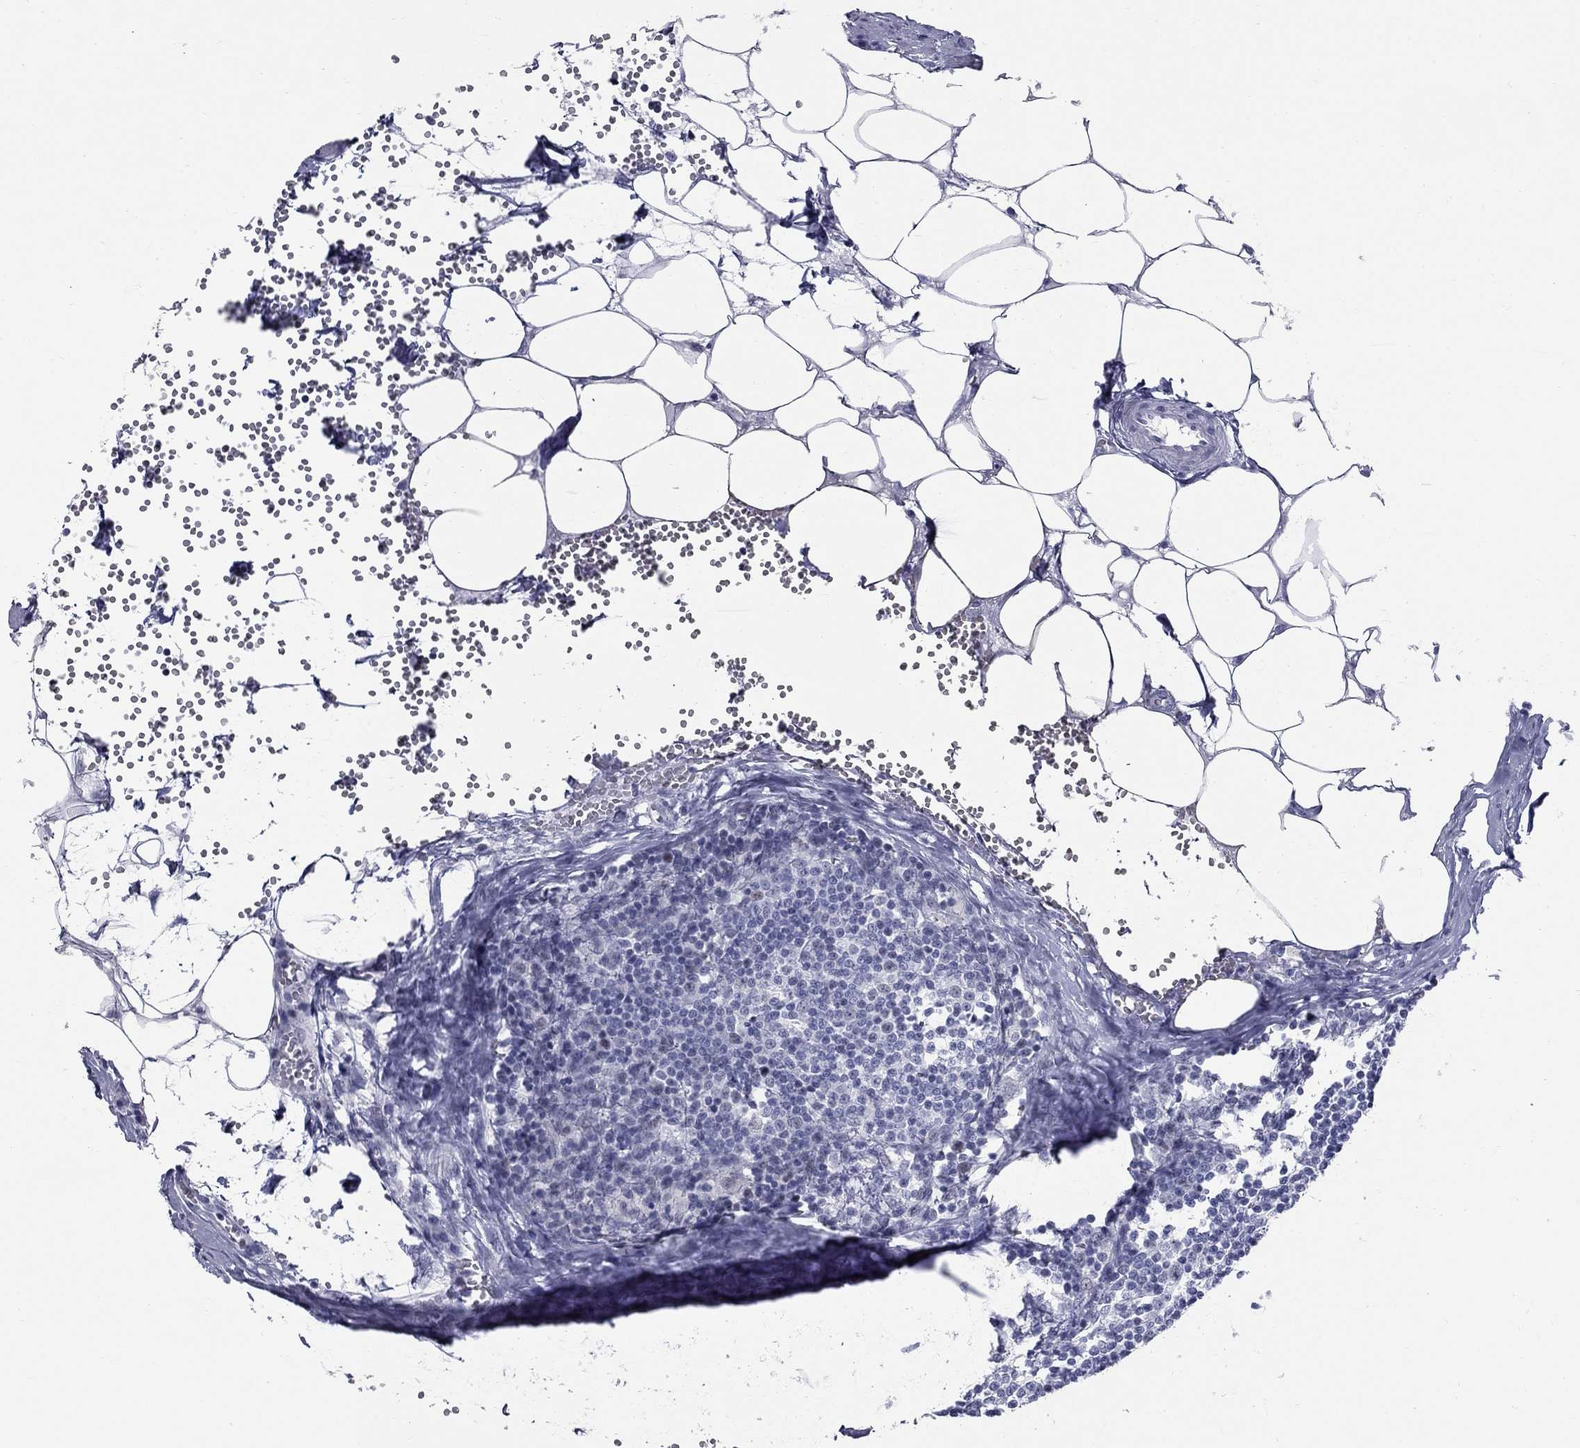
{"staining": {"intensity": "weak", "quantity": "<25%", "location": "nuclear"}, "tissue": "lymph node", "cell_type": "Germinal center cells", "image_type": "normal", "snomed": [{"axis": "morphology", "description": "Normal tissue, NOS"}, {"axis": "topography", "description": "Lymph node"}], "caption": "The IHC image has no significant staining in germinal center cells of lymph node. Nuclei are stained in blue.", "gene": "ASF1B", "patient": {"sex": "male", "age": 55}}